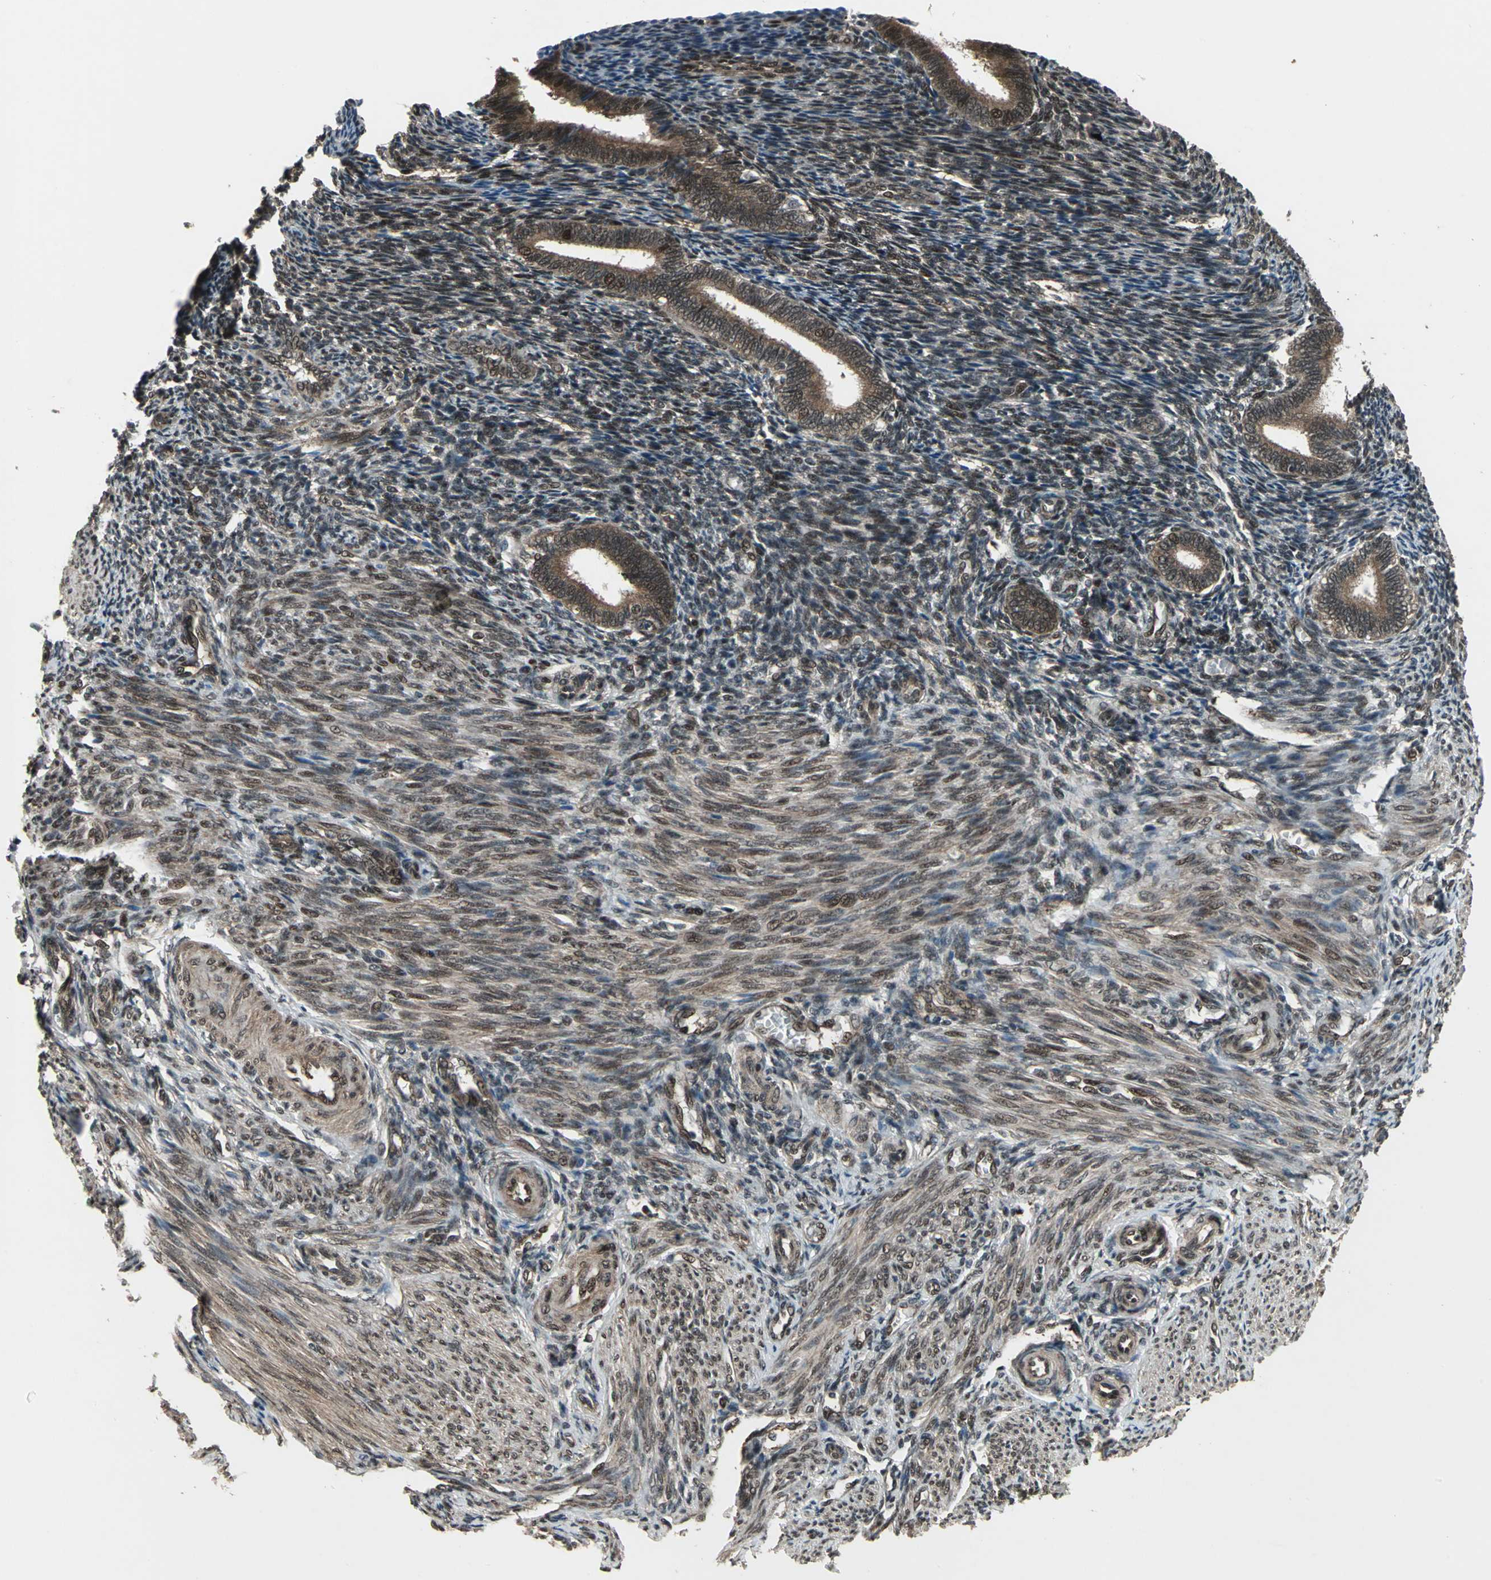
{"staining": {"intensity": "moderate", "quantity": "25%-75%", "location": "cytoplasmic/membranous,nuclear"}, "tissue": "endometrium", "cell_type": "Cells in endometrial stroma", "image_type": "normal", "snomed": [{"axis": "morphology", "description": "Normal tissue, NOS"}, {"axis": "topography", "description": "Endometrium"}], "caption": "An image of endometrium stained for a protein displays moderate cytoplasmic/membranous,nuclear brown staining in cells in endometrial stroma. The protein is shown in brown color, while the nuclei are stained blue.", "gene": "COPS5", "patient": {"sex": "female", "age": 27}}